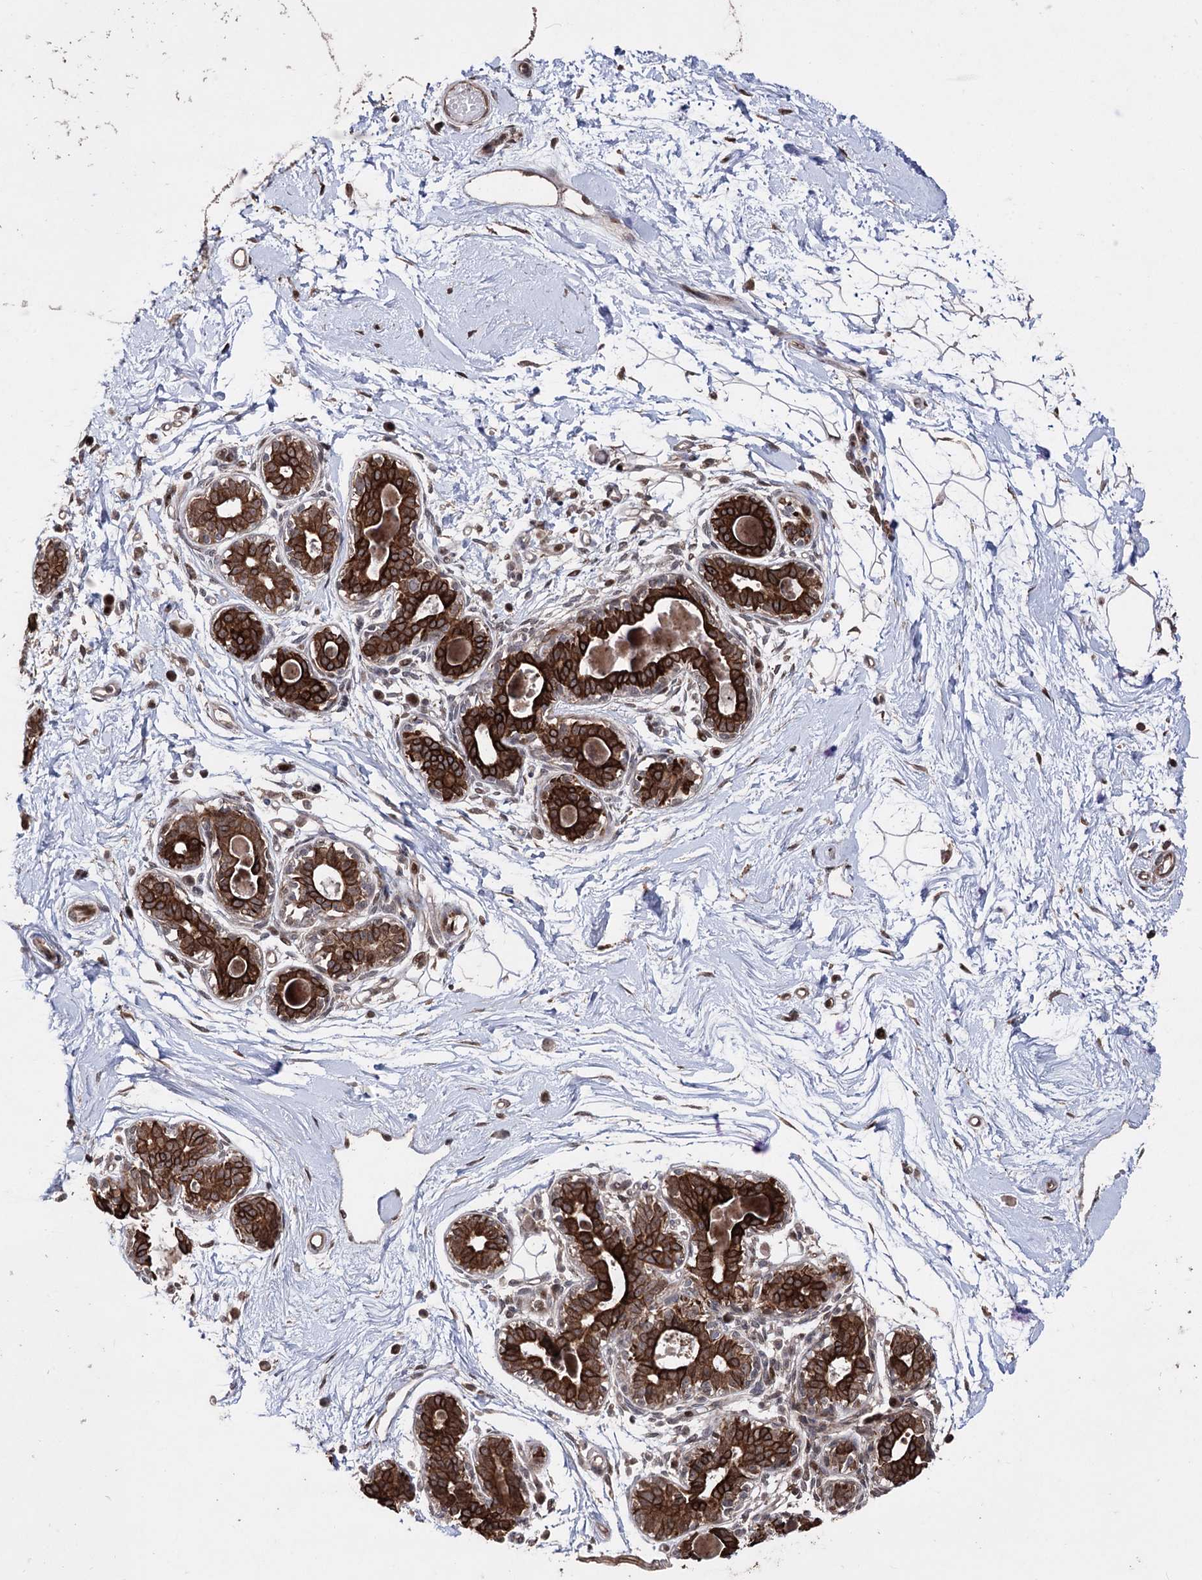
{"staining": {"intensity": "weak", "quantity": "25%-75%", "location": "cytoplasmic/membranous"}, "tissue": "breast", "cell_type": "Adipocytes", "image_type": "normal", "snomed": [{"axis": "morphology", "description": "Normal tissue, NOS"}, {"axis": "topography", "description": "Breast"}], "caption": "The photomicrograph demonstrates immunohistochemical staining of normal breast. There is weak cytoplasmic/membranous positivity is seen in approximately 25%-75% of adipocytes.", "gene": "CPNE8", "patient": {"sex": "female", "age": 45}}